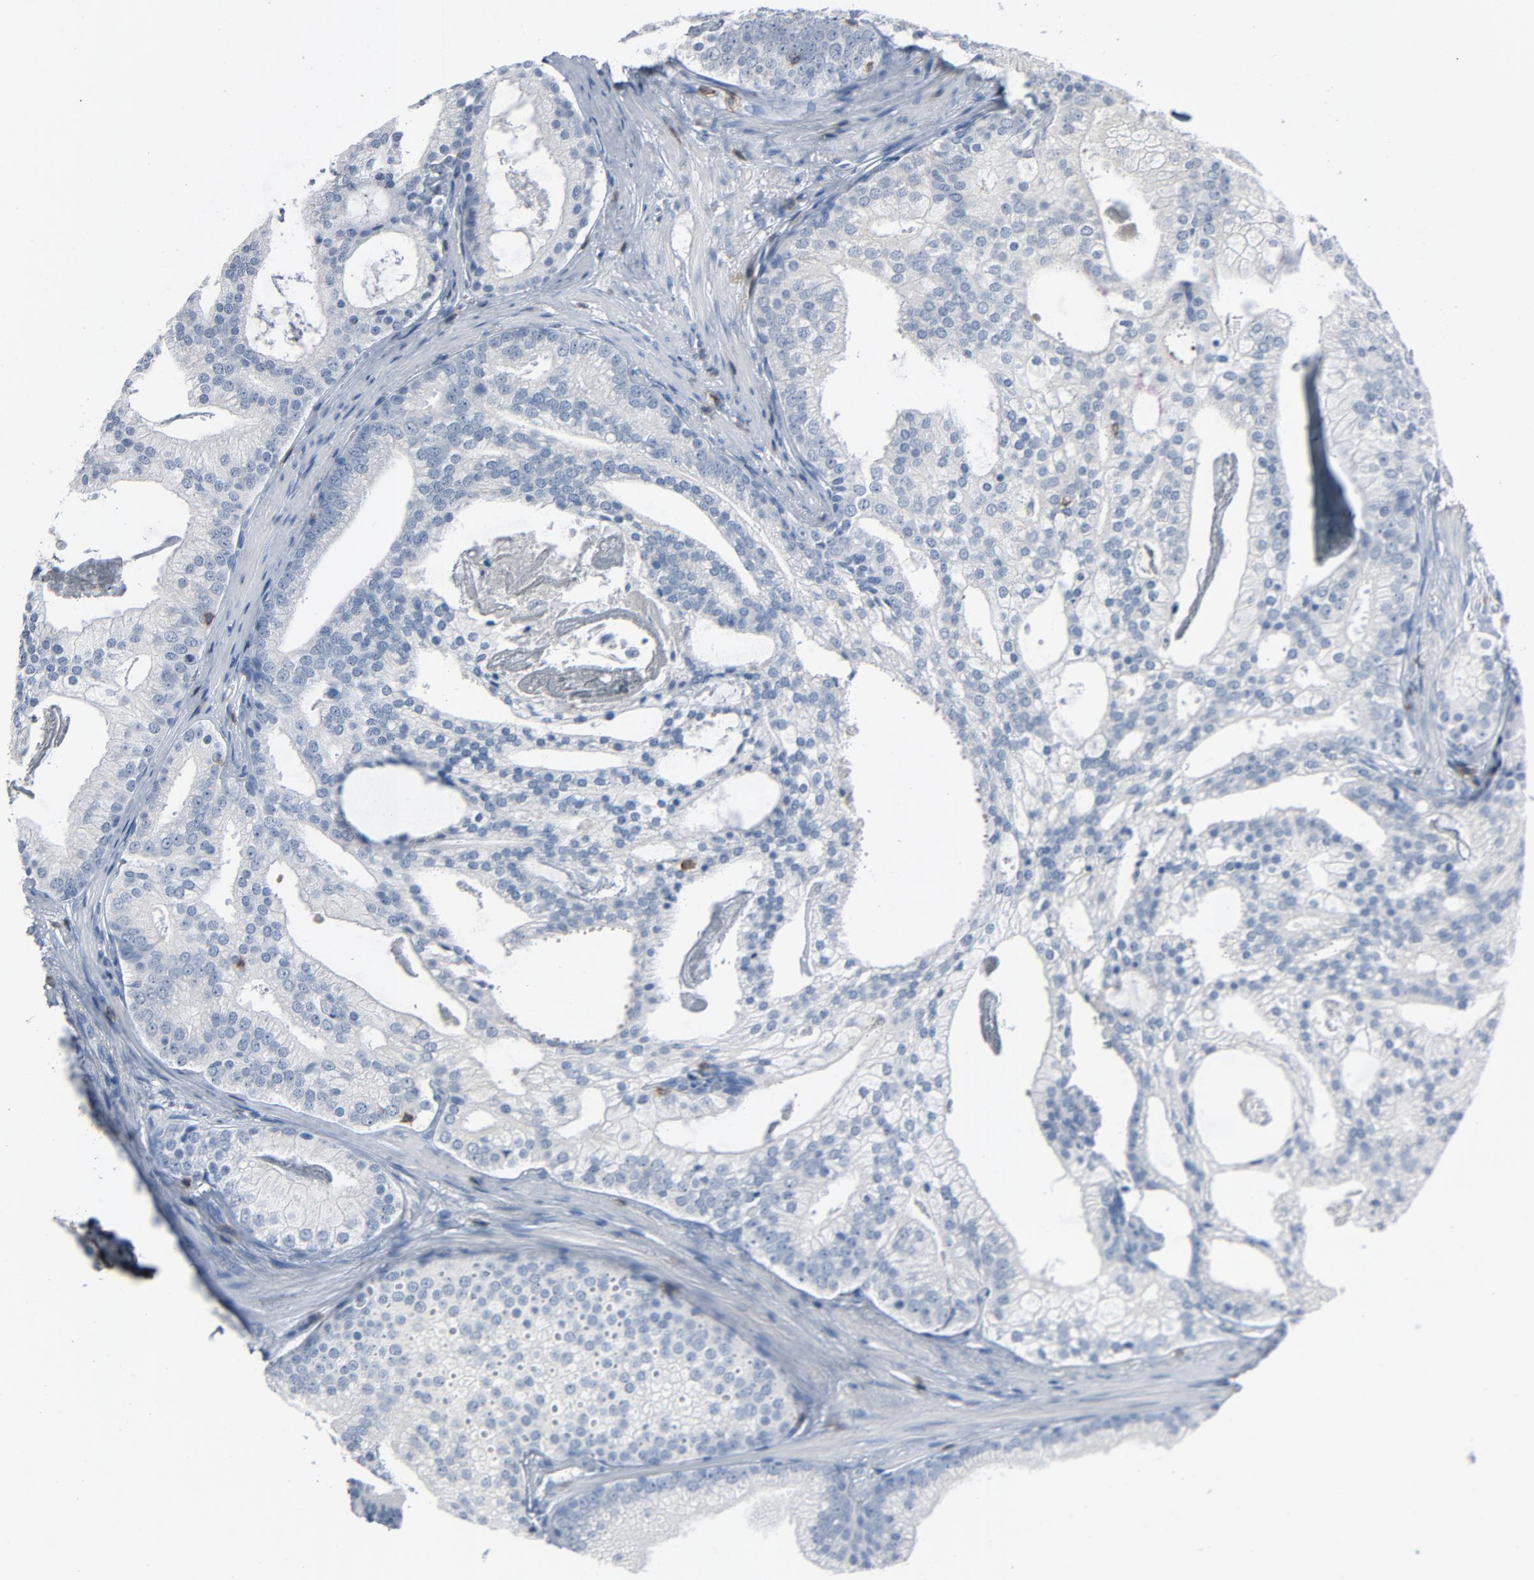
{"staining": {"intensity": "negative", "quantity": "none", "location": "none"}, "tissue": "prostate cancer", "cell_type": "Tumor cells", "image_type": "cancer", "snomed": [{"axis": "morphology", "description": "Adenocarcinoma, Low grade"}, {"axis": "topography", "description": "Prostate"}], "caption": "Prostate cancer stained for a protein using IHC shows no positivity tumor cells.", "gene": "LCK", "patient": {"sex": "male", "age": 58}}